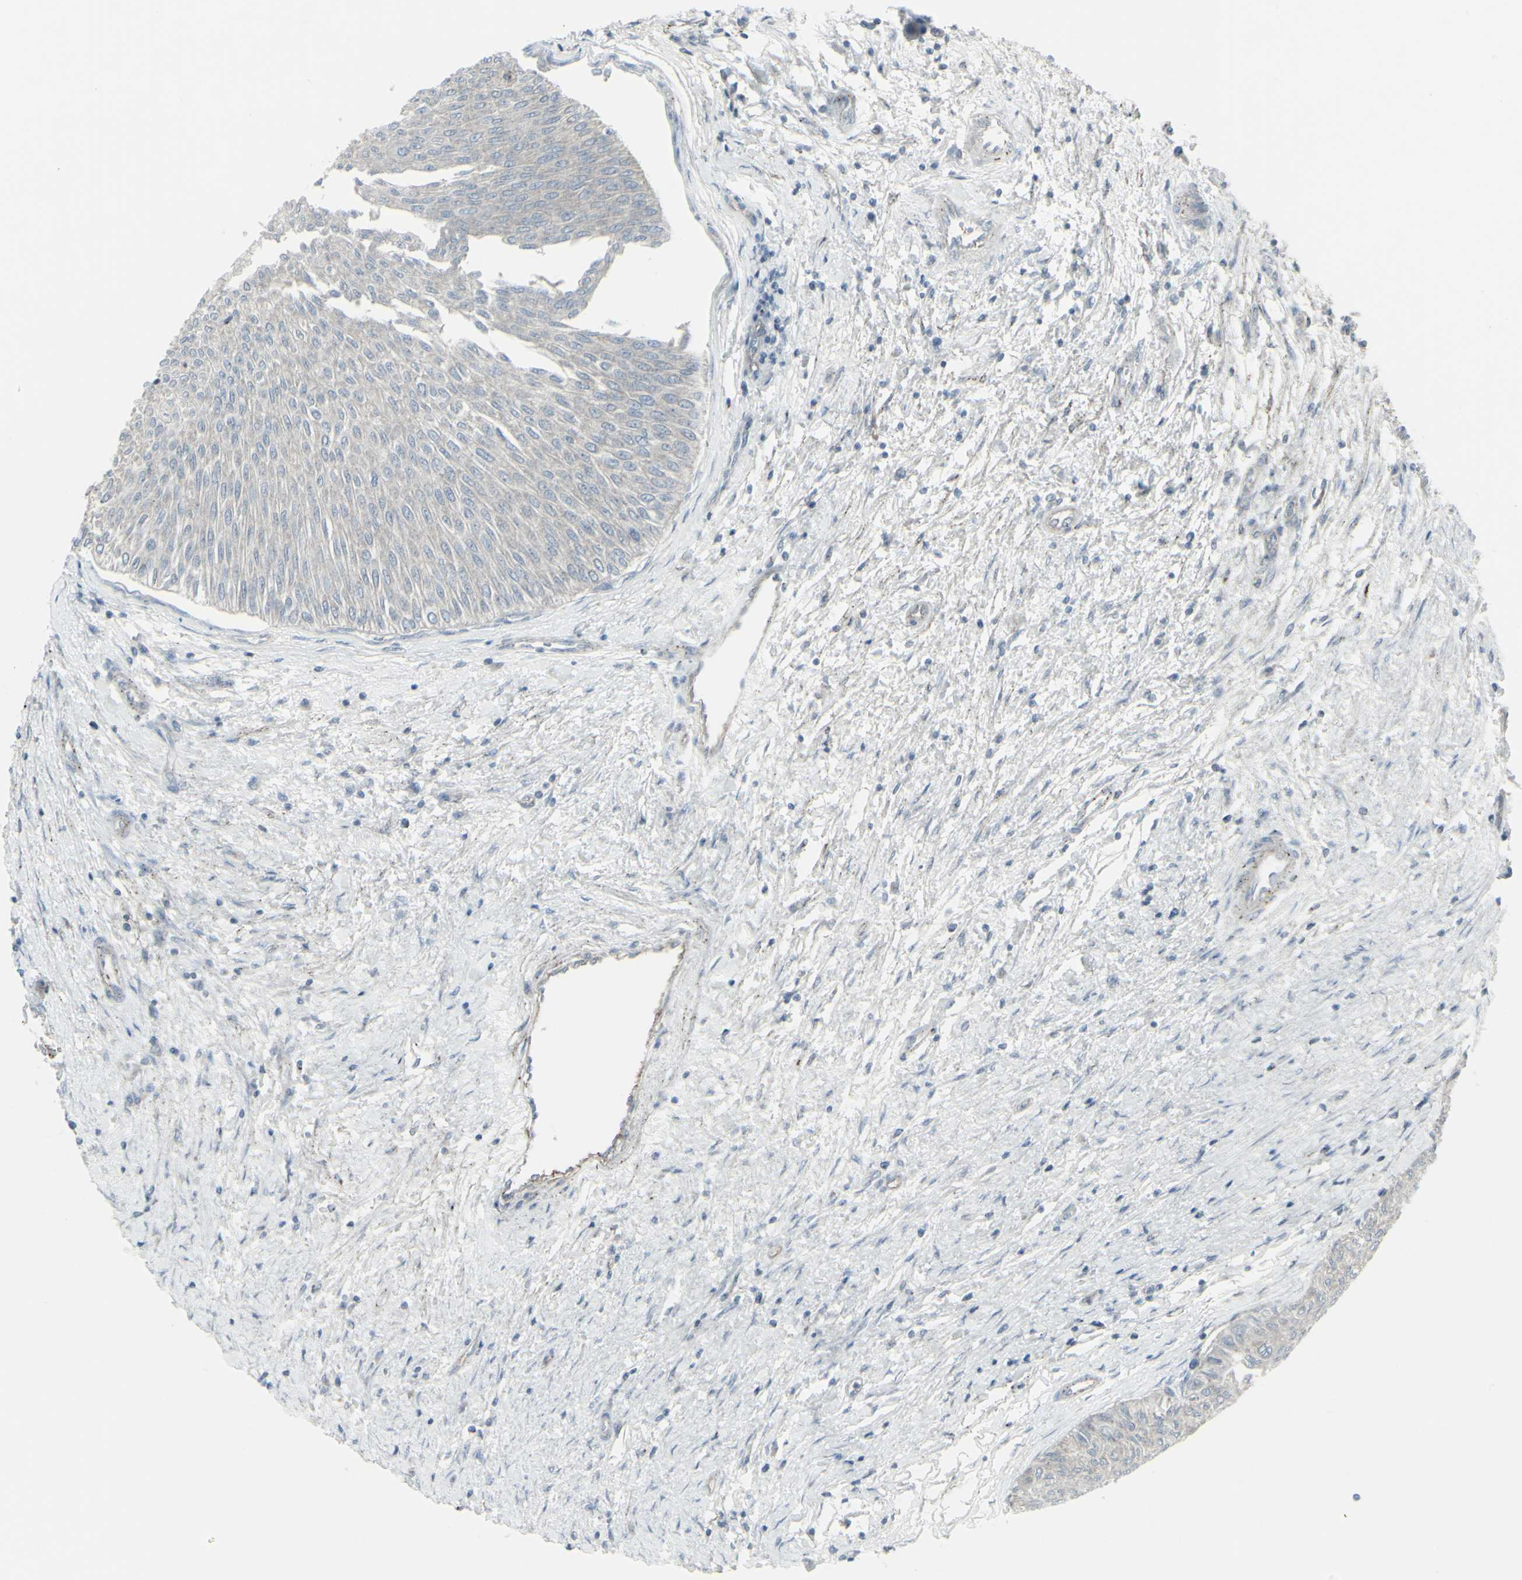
{"staining": {"intensity": "negative", "quantity": "none", "location": "none"}, "tissue": "urothelial cancer", "cell_type": "Tumor cells", "image_type": "cancer", "snomed": [{"axis": "morphology", "description": "Urothelial carcinoma, Low grade"}, {"axis": "topography", "description": "Urinary bladder"}], "caption": "High magnification brightfield microscopy of low-grade urothelial carcinoma stained with DAB (brown) and counterstained with hematoxylin (blue): tumor cells show no significant positivity.", "gene": "GALNT6", "patient": {"sex": "male", "age": 78}}